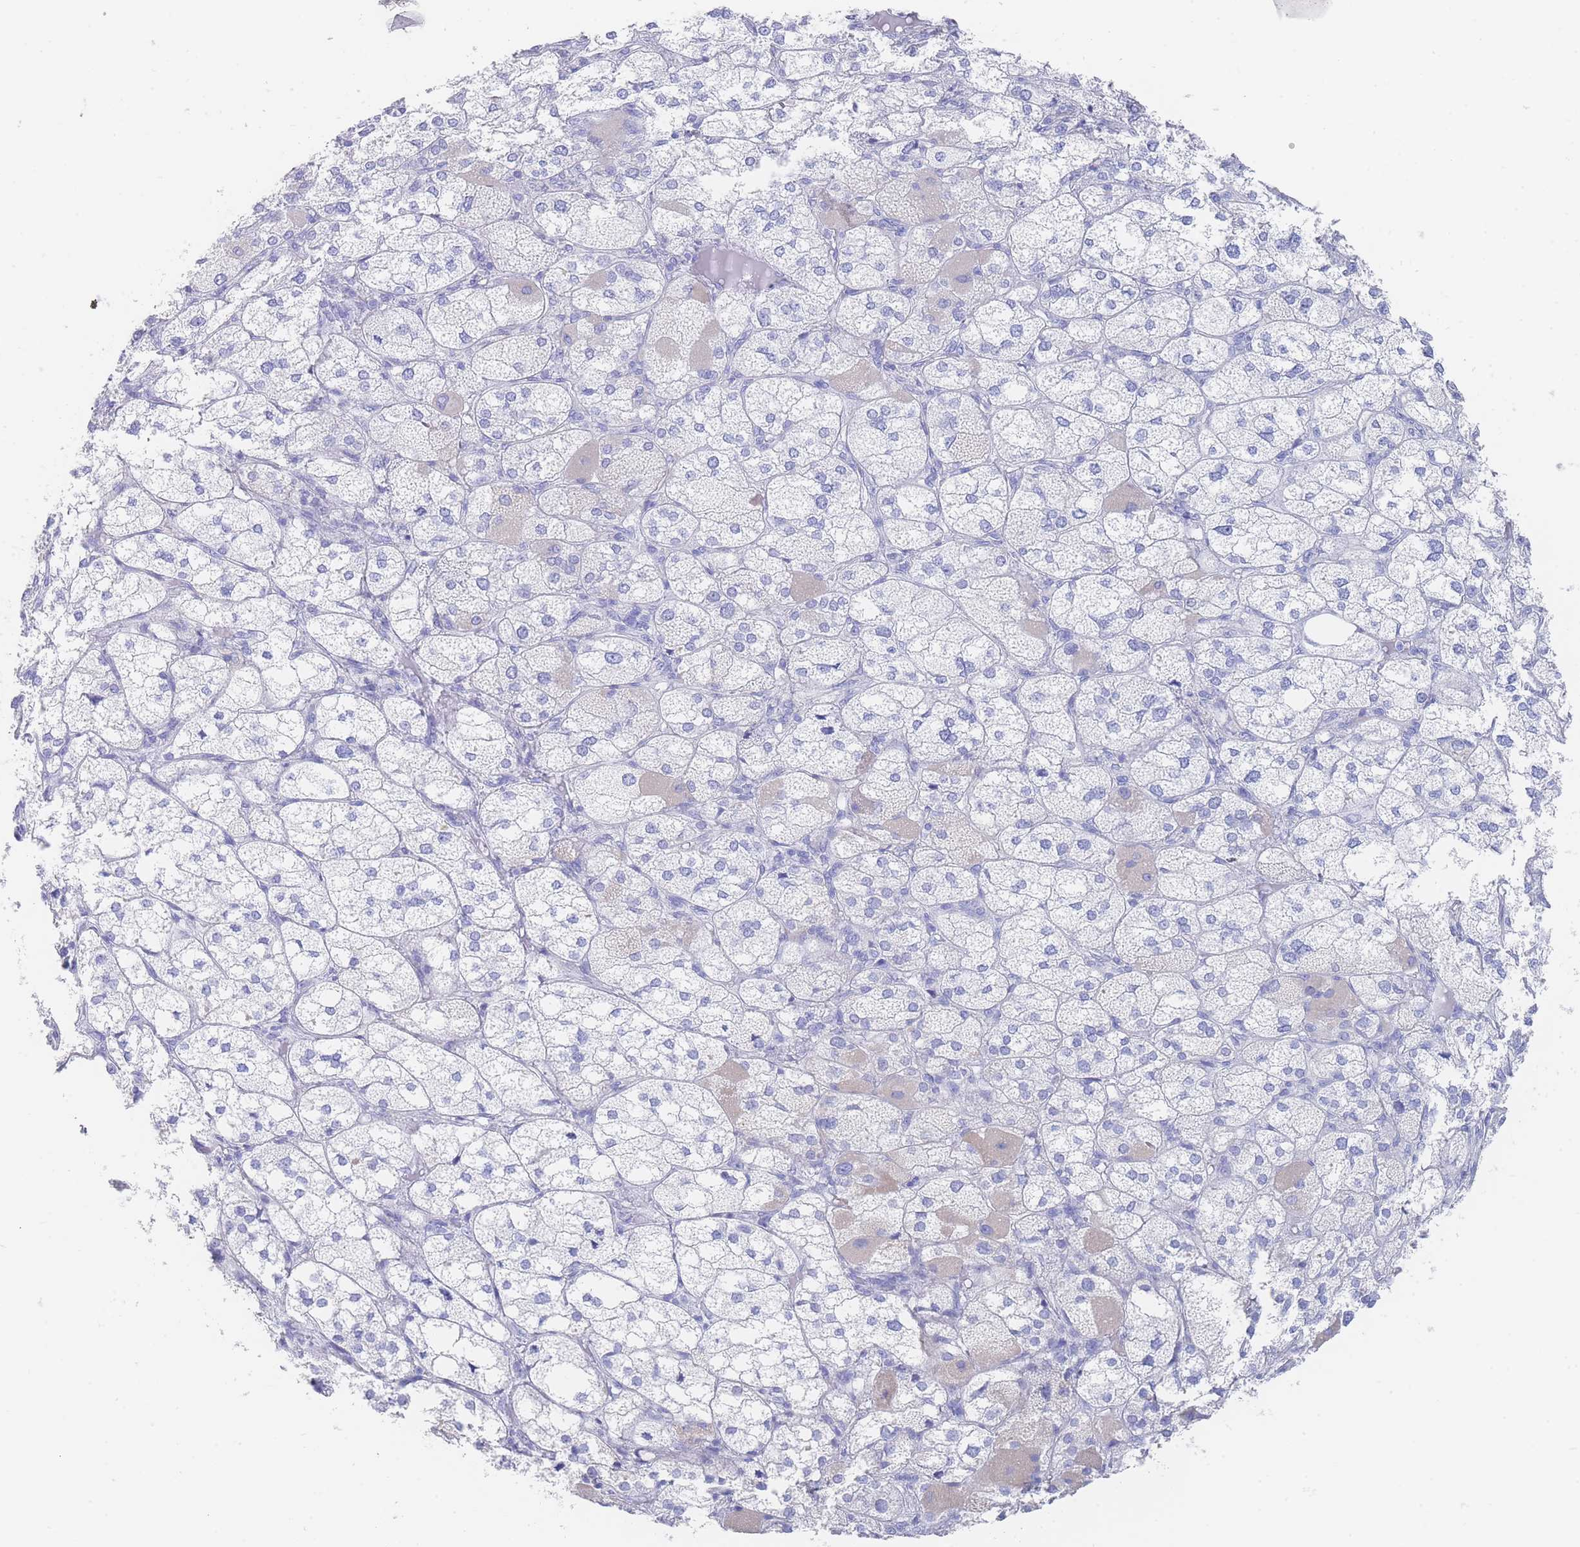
{"staining": {"intensity": "negative", "quantity": "none", "location": "none"}, "tissue": "adrenal gland", "cell_type": "Glandular cells", "image_type": "normal", "snomed": [{"axis": "morphology", "description": "Normal tissue, NOS"}, {"axis": "topography", "description": "Adrenal gland"}], "caption": "Protein analysis of normal adrenal gland reveals no significant positivity in glandular cells.", "gene": "LRRC37A2", "patient": {"sex": "female", "age": 61}}